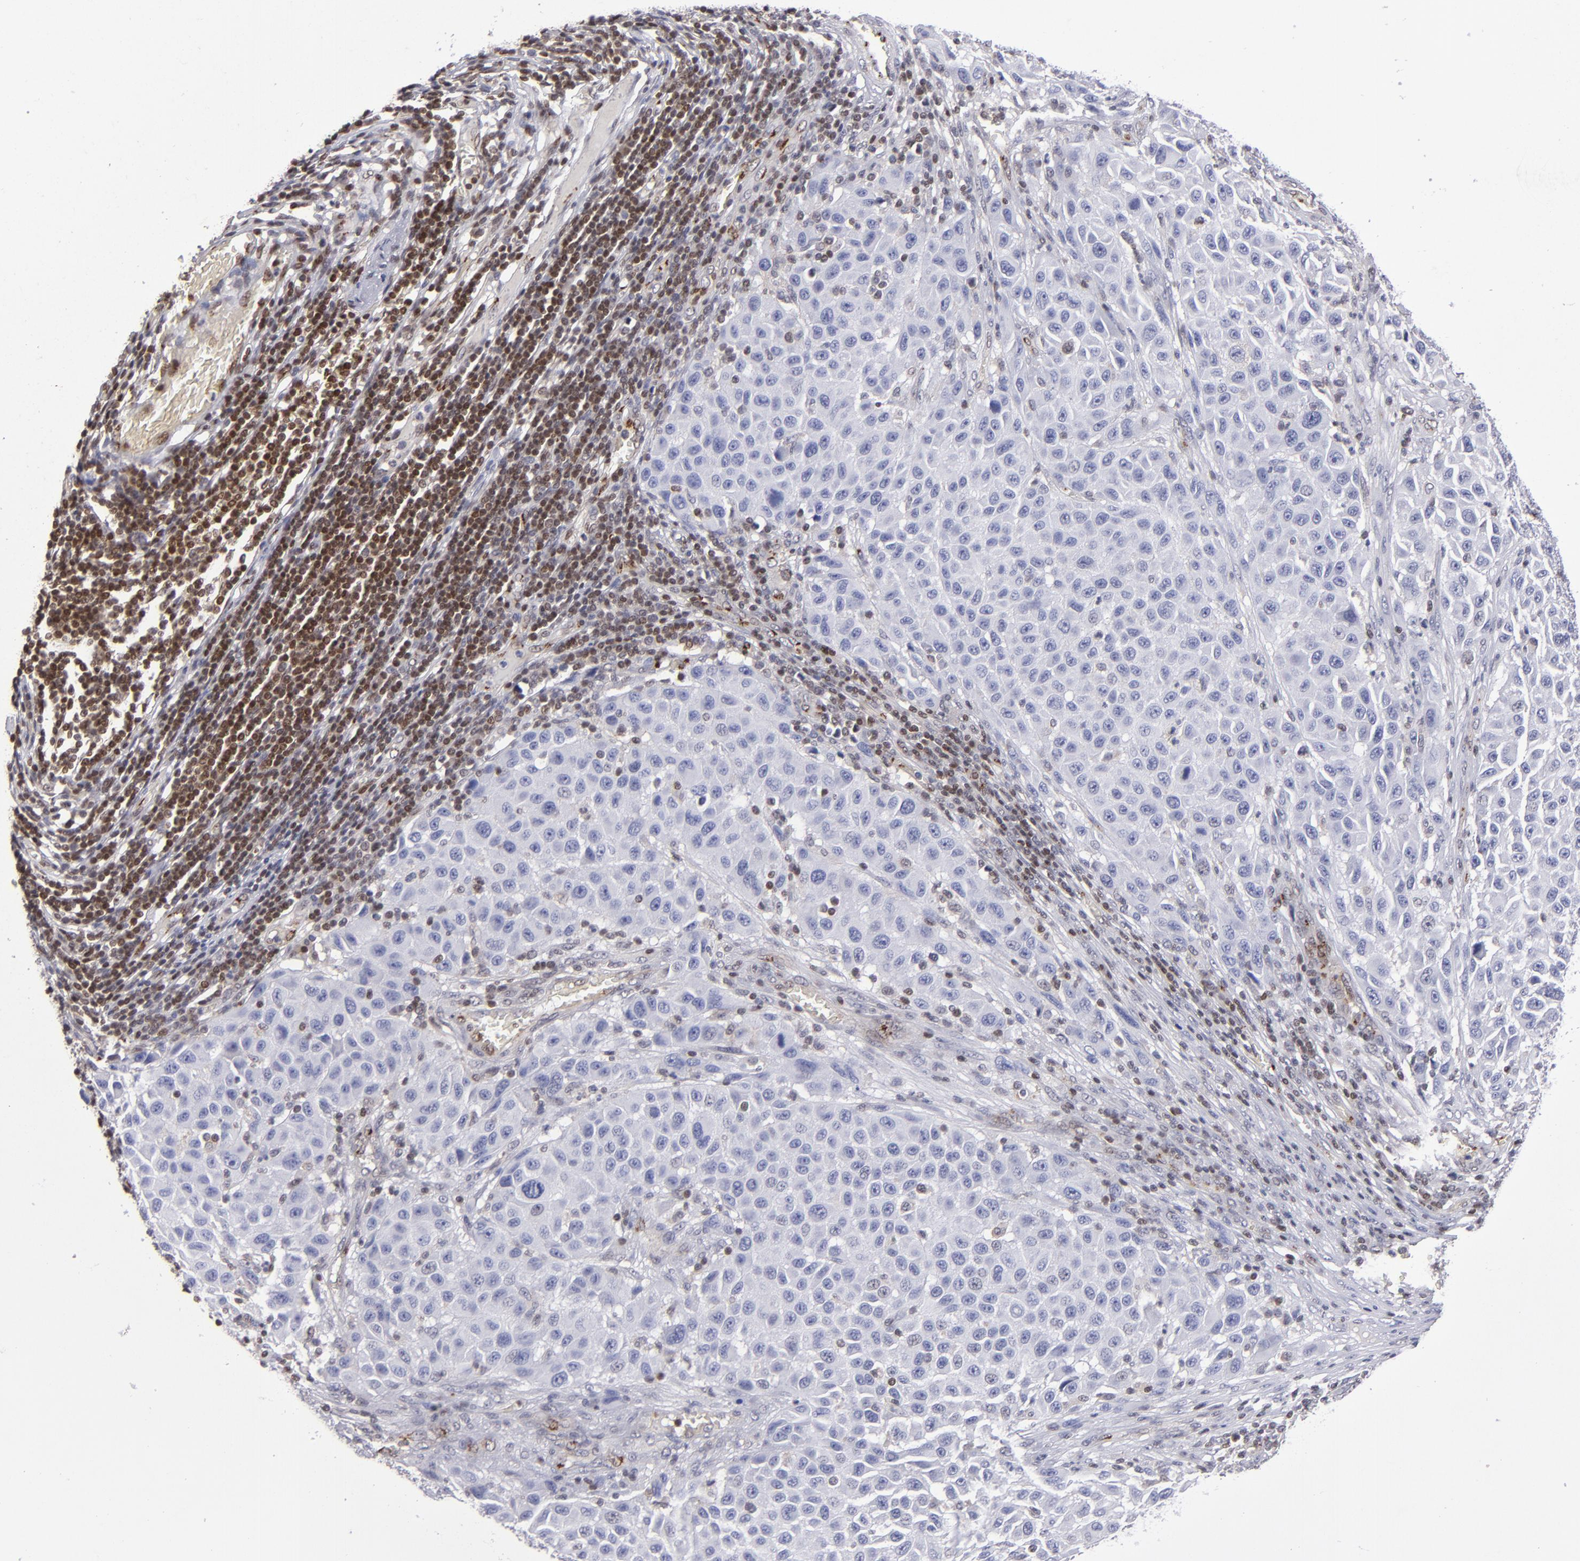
{"staining": {"intensity": "negative", "quantity": "none", "location": "none"}, "tissue": "melanoma", "cell_type": "Tumor cells", "image_type": "cancer", "snomed": [{"axis": "morphology", "description": "Malignant melanoma, Metastatic site"}, {"axis": "topography", "description": "Lymph node"}], "caption": "An immunohistochemistry (IHC) histopathology image of malignant melanoma (metastatic site) is shown. There is no staining in tumor cells of malignant melanoma (metastatic site).", "gene": "MGMT", "patient": {"sex": "male", "age": 61}}